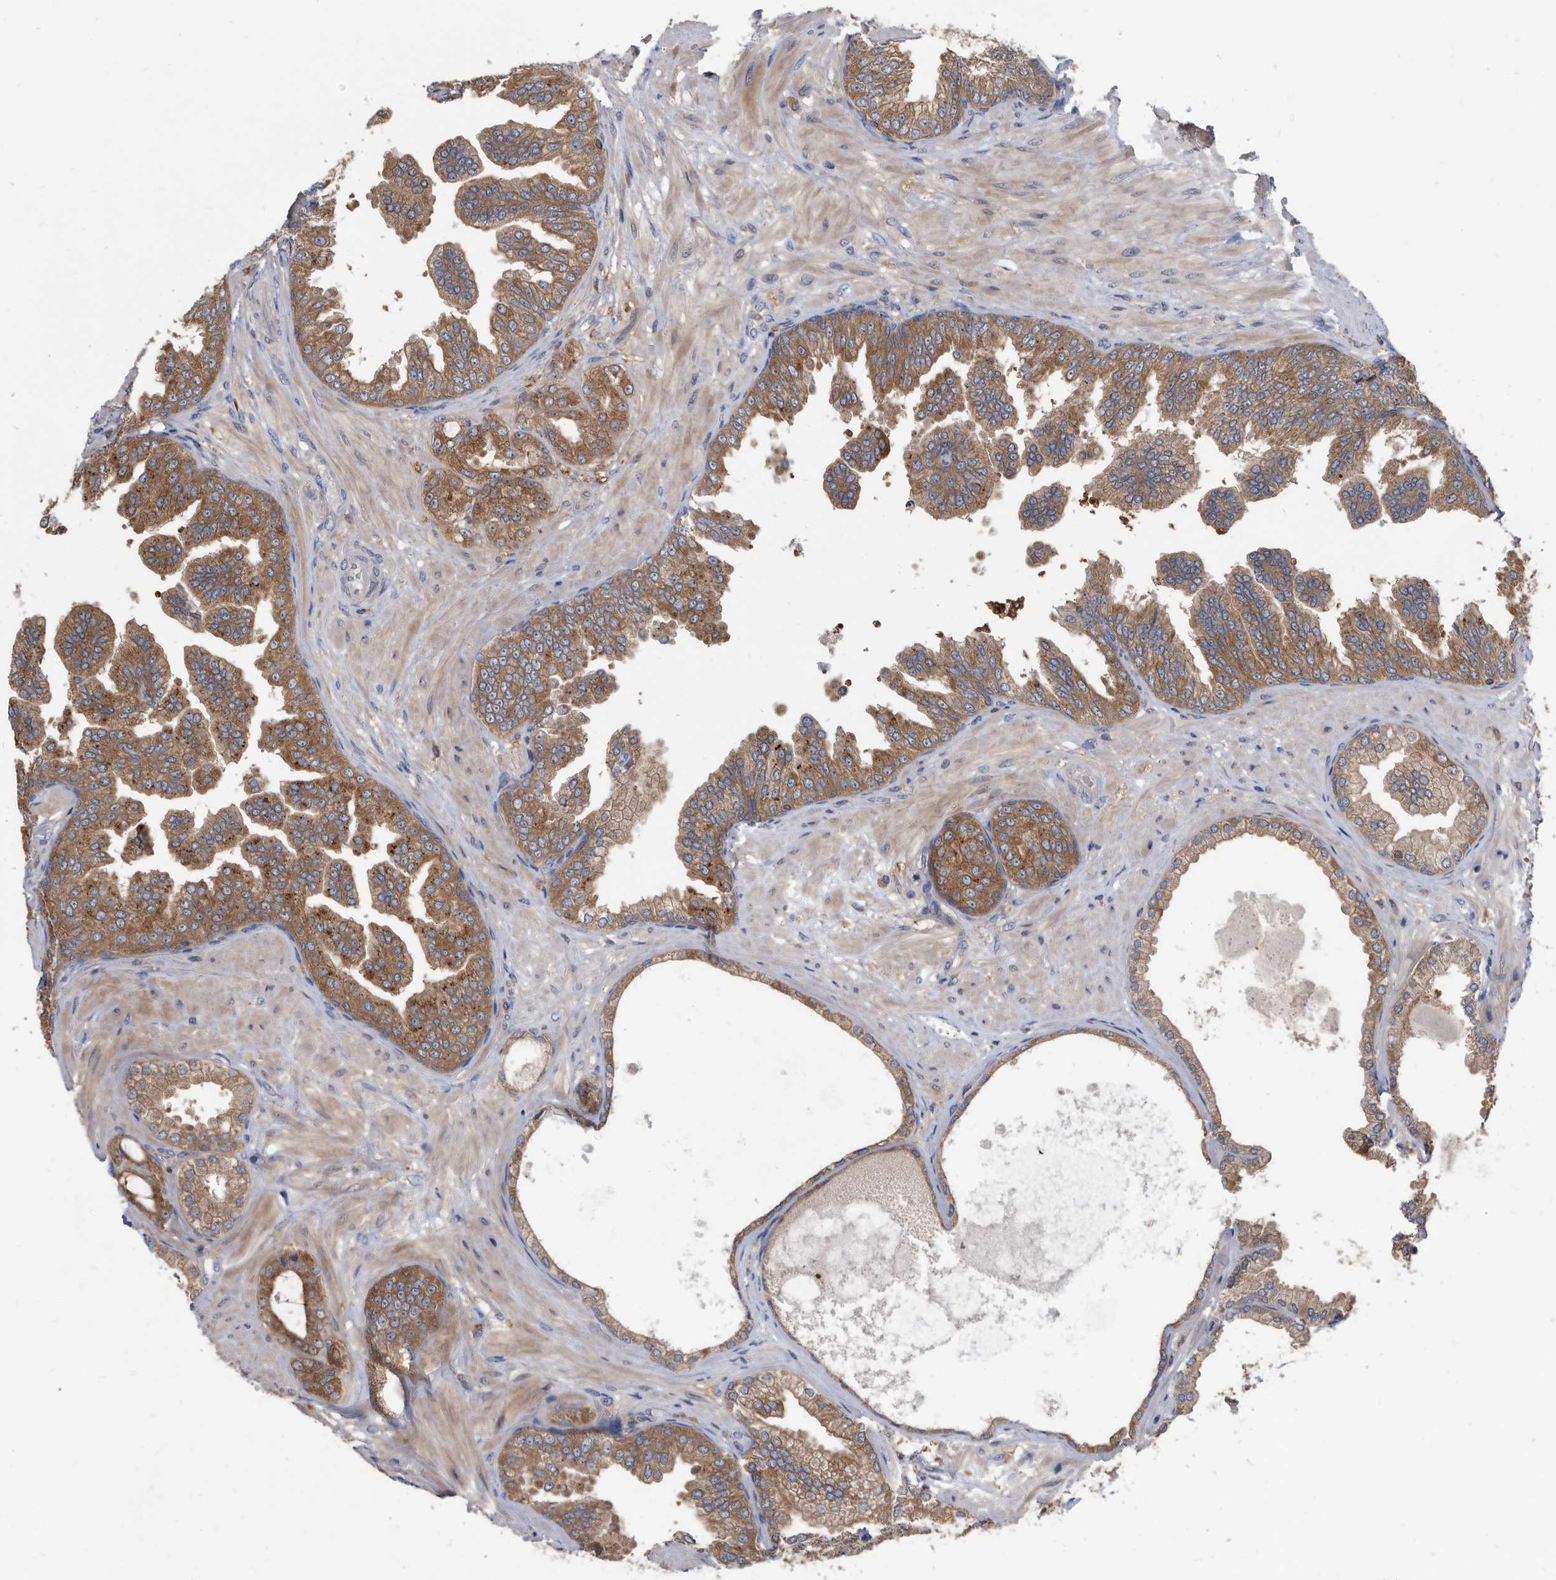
{"staining": {"intensity": "moderate", "quantity": ">75%", "location": "cytoplasmic/membranous"}, "tissue": "prostate cancer", "cell_type": "Tumor cells", "image_type": "cancer", "snomed": [{"axis": "morphology", "description": "Adenocarcinoma, Low grade"}, {"axis": "topography", "description": "Prostate"}], "caption": "The micrograph demonstrates staining of adenocarcinoma (low-grade) (prostate), revealing moderate cytoplasmic/membranous protein positivity (brown color) within tumor cells.", "gene": "APEH", "patient": {"sex": "male", "age": 63}}